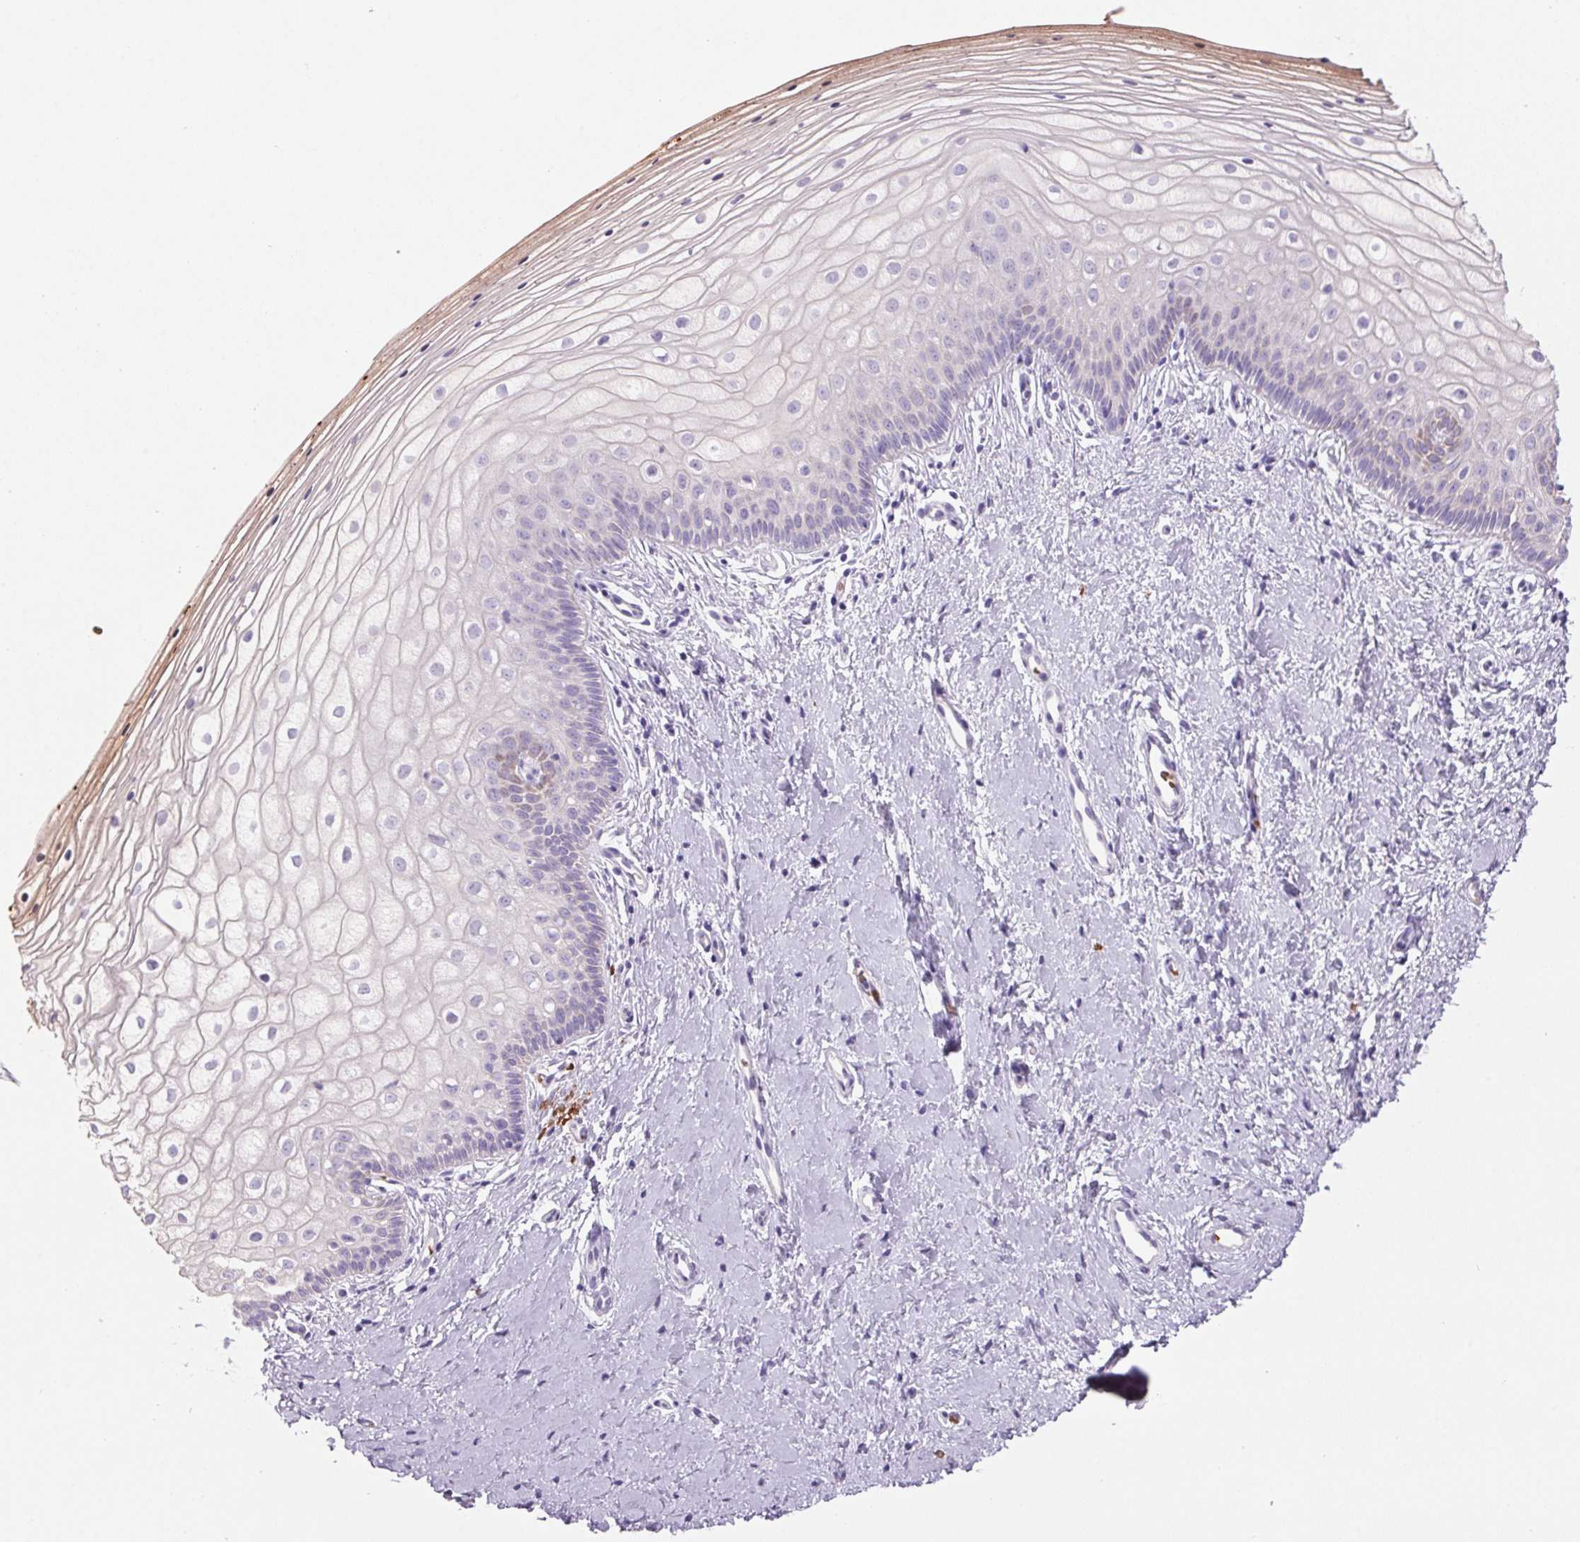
{"staining": {"intensity": "negative", "quantity": "none", "location": "none"}, "tissue": "vagina", "cell_type": "Squamous epithelial cells", "image_type": "normal", "snomed": [{"axis": "morphology", "description": "Normal tissue, NOS"}, {"axis": "topography", "description": "Vagina"}], "caption": "Histopathology image shows no protein expression in squamous epithelial cells of benign vagina. The staining was performed using DAB to visualize the protein expression in brown, while the nuclei were stained in blue with hematoxylin (Magnification: 20x).", "gene": "HBQ1", "patient": {"sex": "female", "age": 39}}